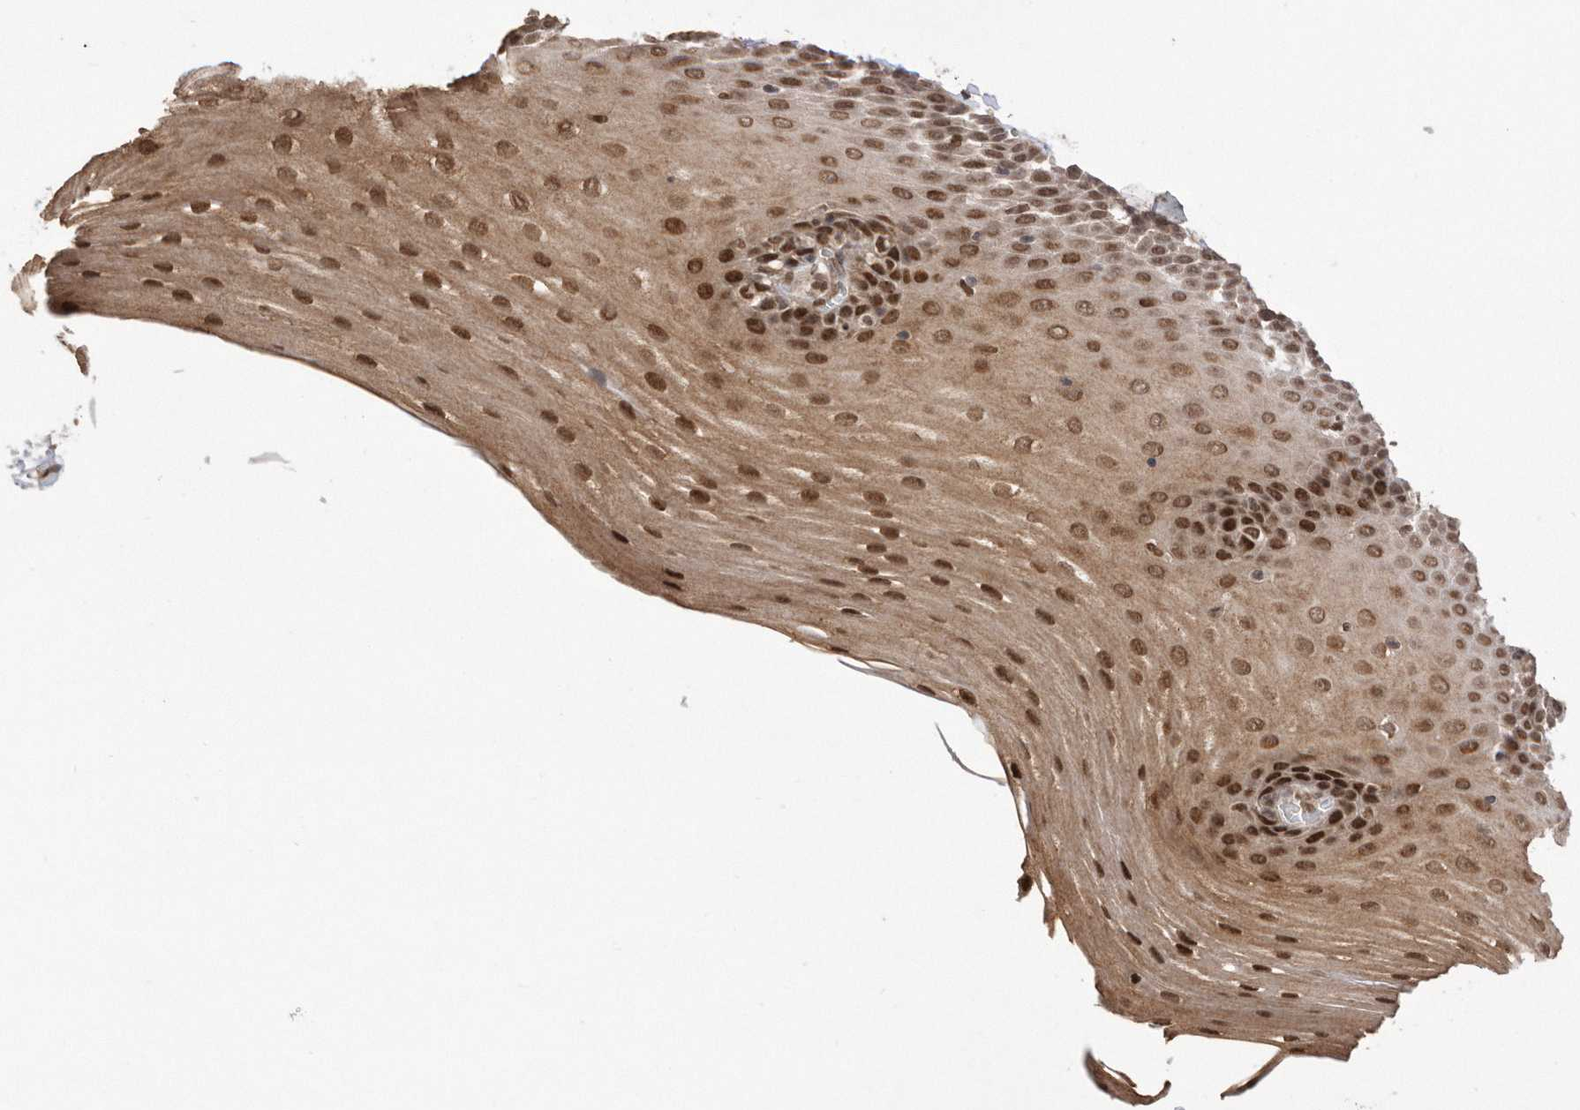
{"staining": {"intensity": "strong", "quantity": ">75%", "location": "cytoplasmic/membranous,nuclear"}, "tissue": "esophagus", "cell_type": "Squamous epithelial cells", "image_type": "normal", "snomed": [{"axis": "morphology", "description": "Normal tissue, NOS"}, {"axis": "topography", "description": "Esophagus"}], "caption": "This photomicrograph shows IHC staining of unremarkable human esophagus, with high strong cytoplasmic/membranous,nuclear staining in about >75% of squamous epithelial cells.", "gene": "TDRD3", "patient": {"sex": "male", "age": 62}}